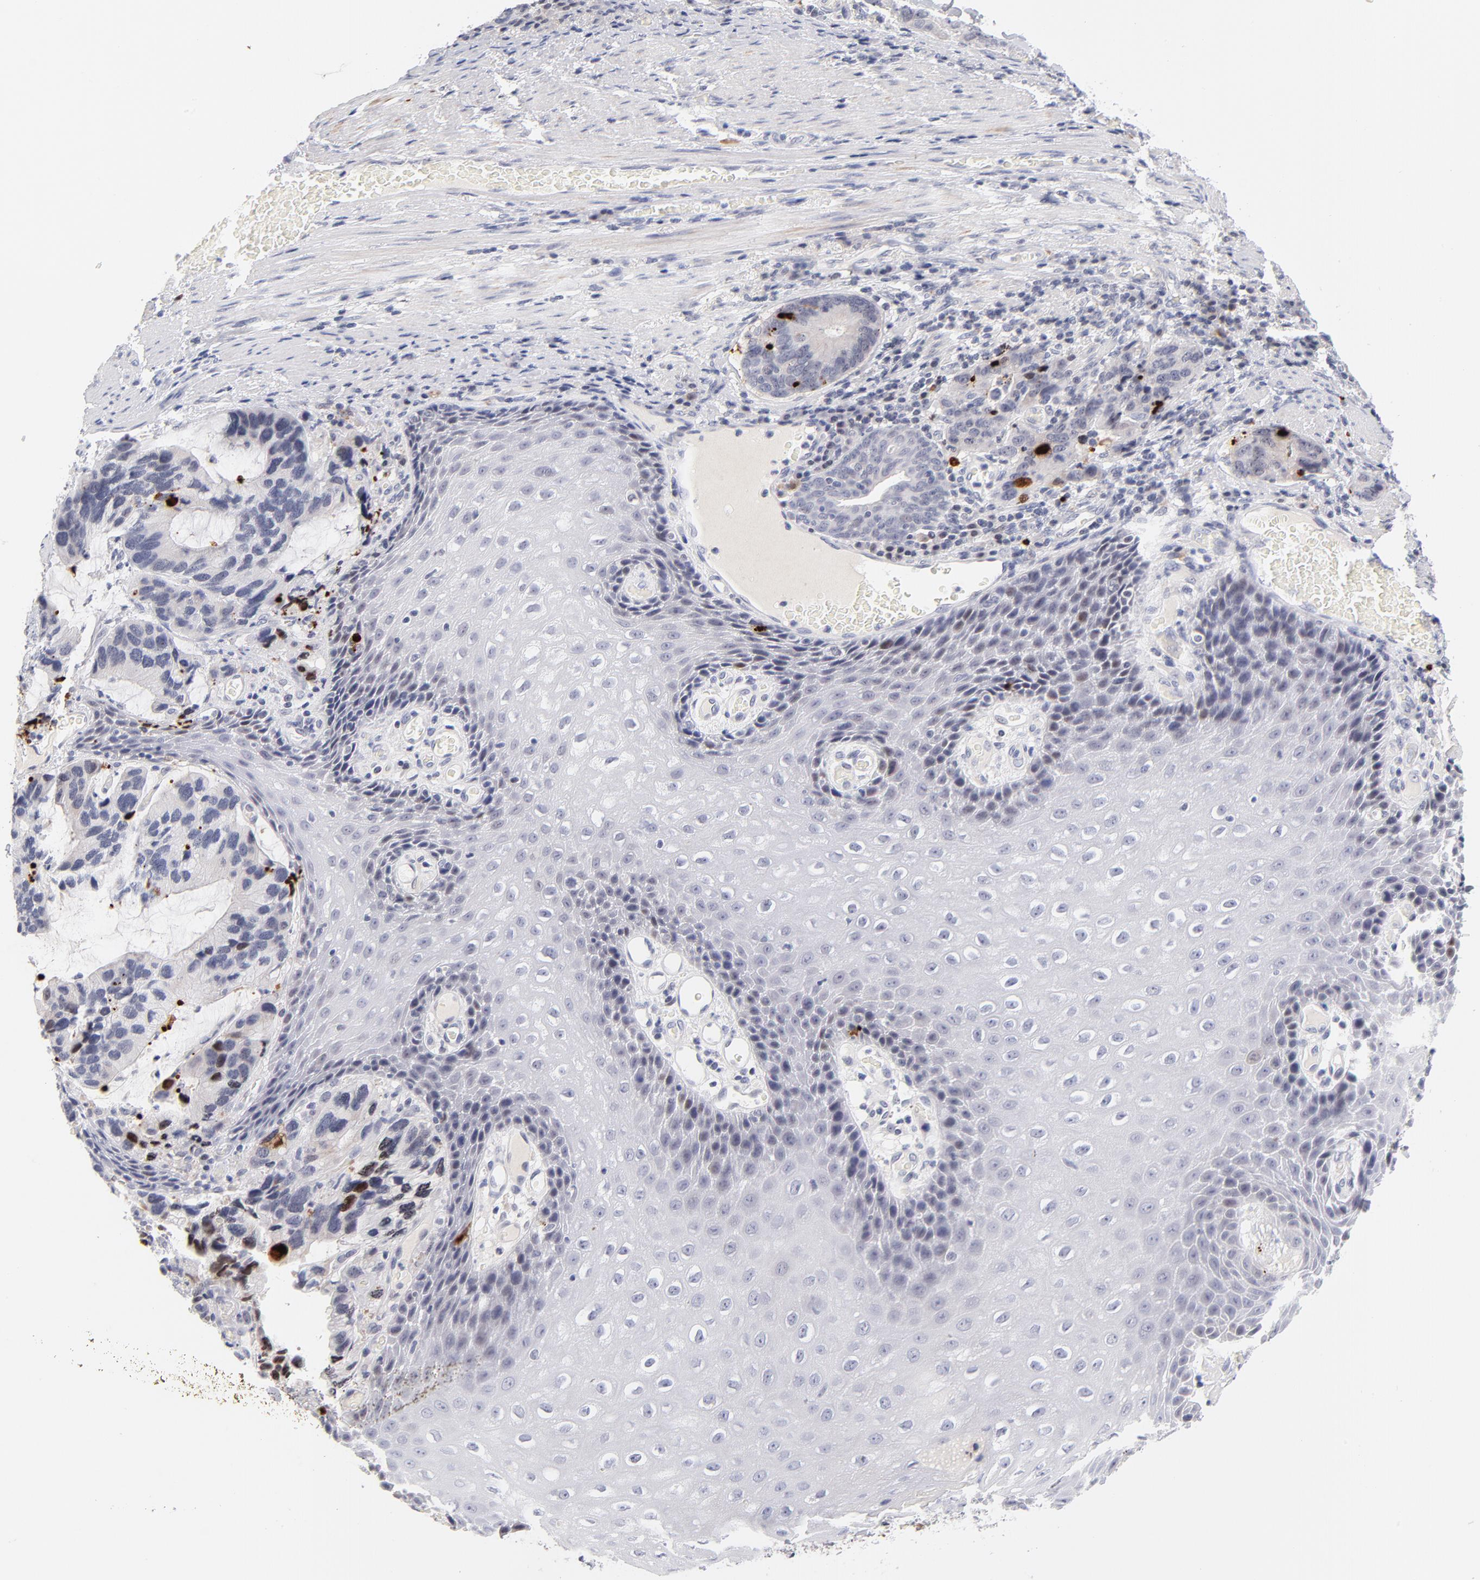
{"staining": {"intensity": "moderate", "quantity": "<25%", "location": "nuclear"}, "tissue": "stomach cancer", "cell_type": "Tumor cells", "image_type": "cancer", "snomed": [{"axis": "morphology", "description": "Adenocarcinoma, NOS"}, {"axis": "topography", "description": "Esophagus"}, {"axis": "topography", "description": "Stomach"}], "caption": "Stomach cancer (adenocarcinoma) was stained to show a protein in brown. There is low levels of moderate nuclear positivity in approximately <25% of tumor cells. (Brightfield microscopy of DAB IHC at high magnification).", "gene": "PARP1", "patient": {"sex": "male", "age": 74}}